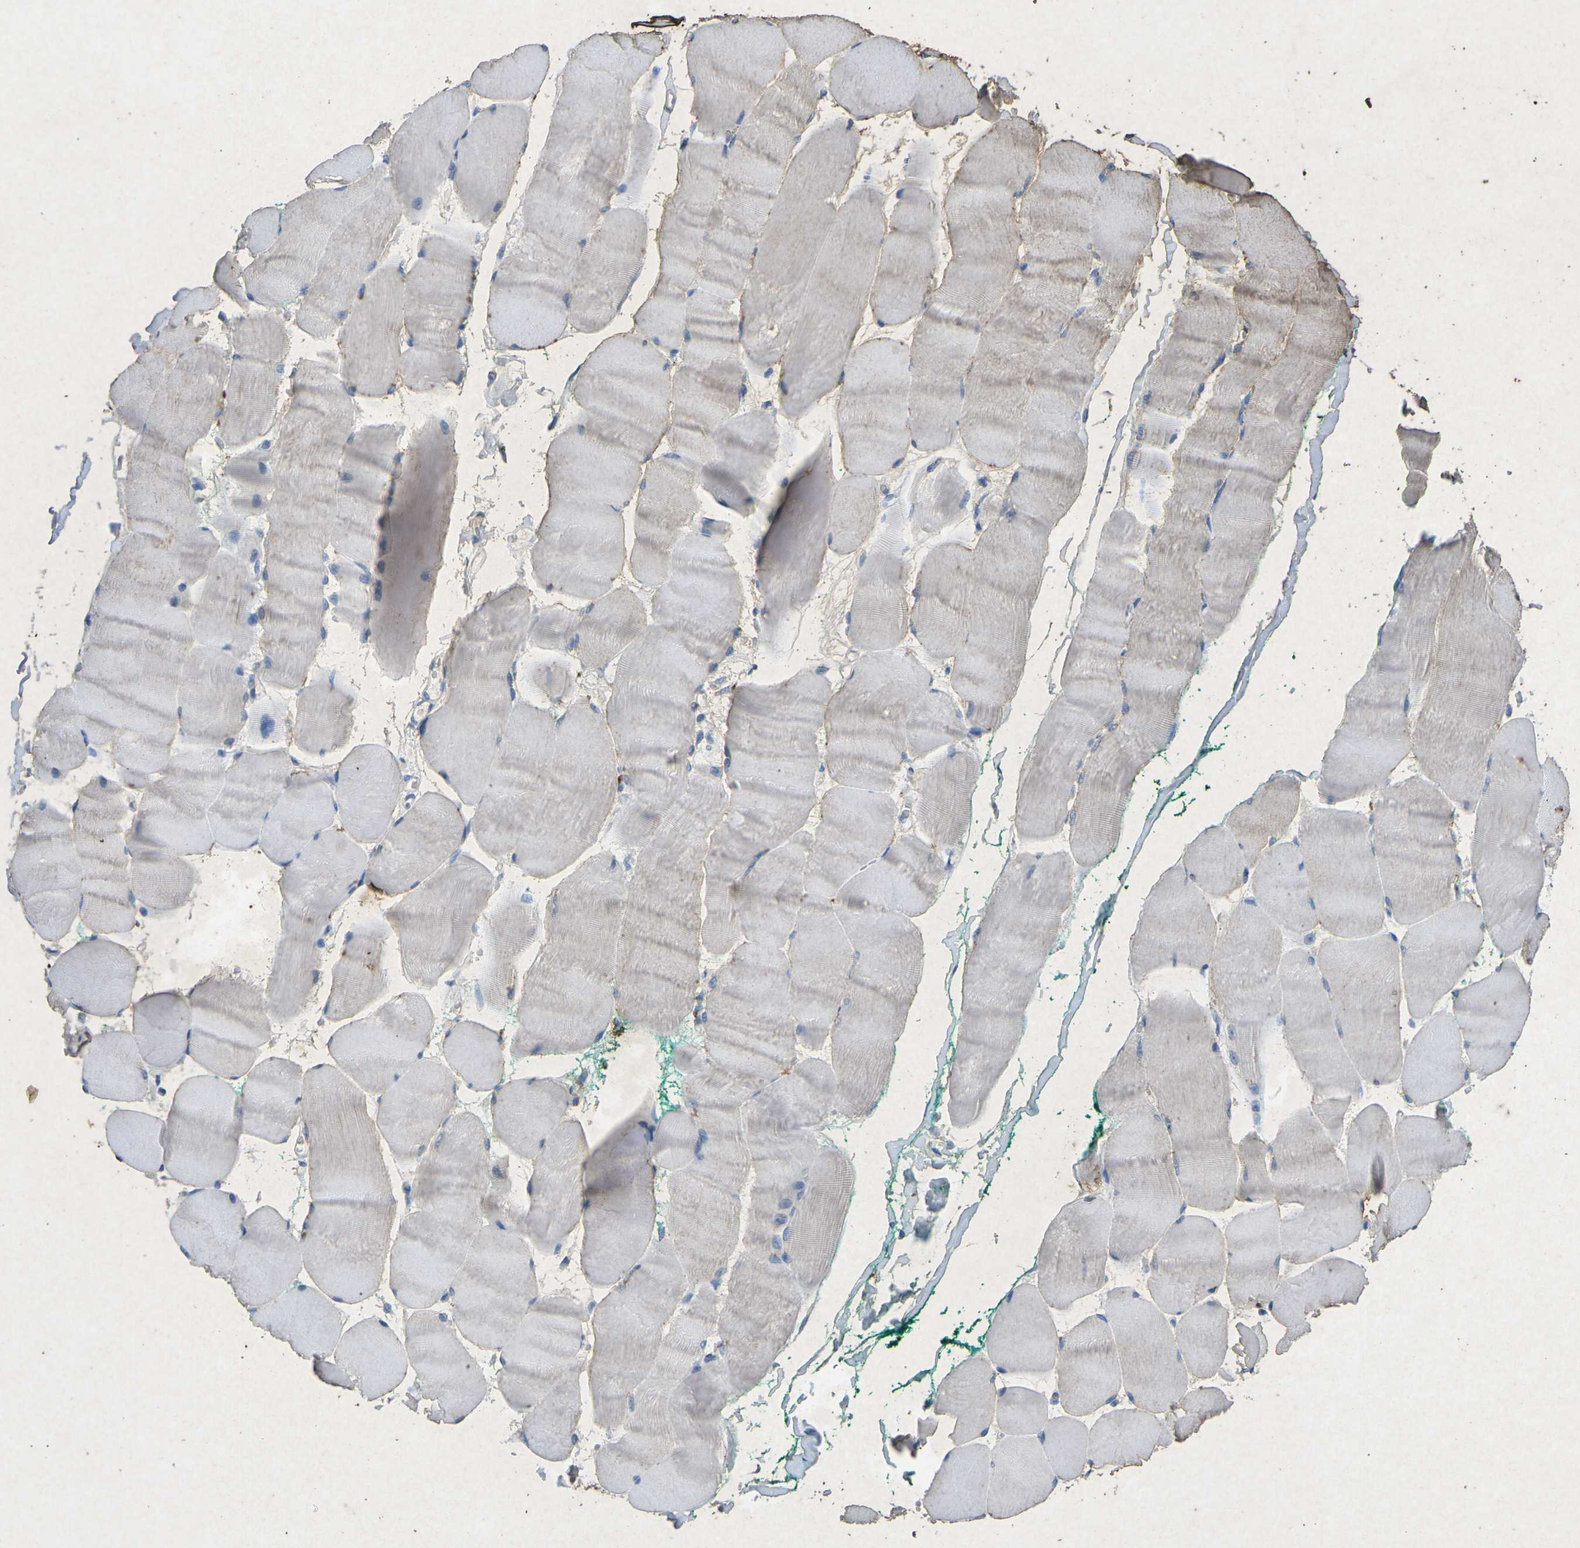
{"staining": {"intensity": "negative", "quantity": "none", "location": "none"}, "tissue": "skeletal muscle", "cell_type": "Myocytes", "image_type": "normal", "snomed": [{"axis": "morphology", "description": "Normal tissue, NOS"}, {"axis": "morphology", "description": "Squamous cell carcinoma, NOS"}, {"axis": "topography", "description": "Skeletal muscle"}], "caption": "There is no significant staining in myocytes of skeletal muscle. Brightfield microscopy of immunohistochemistry (IHC) stained with DAB (brown) and hematoxylin (blue), captured at high magnification.", "gene": "CTAGE1", "patient": {"sex": "male", "age": 51}}